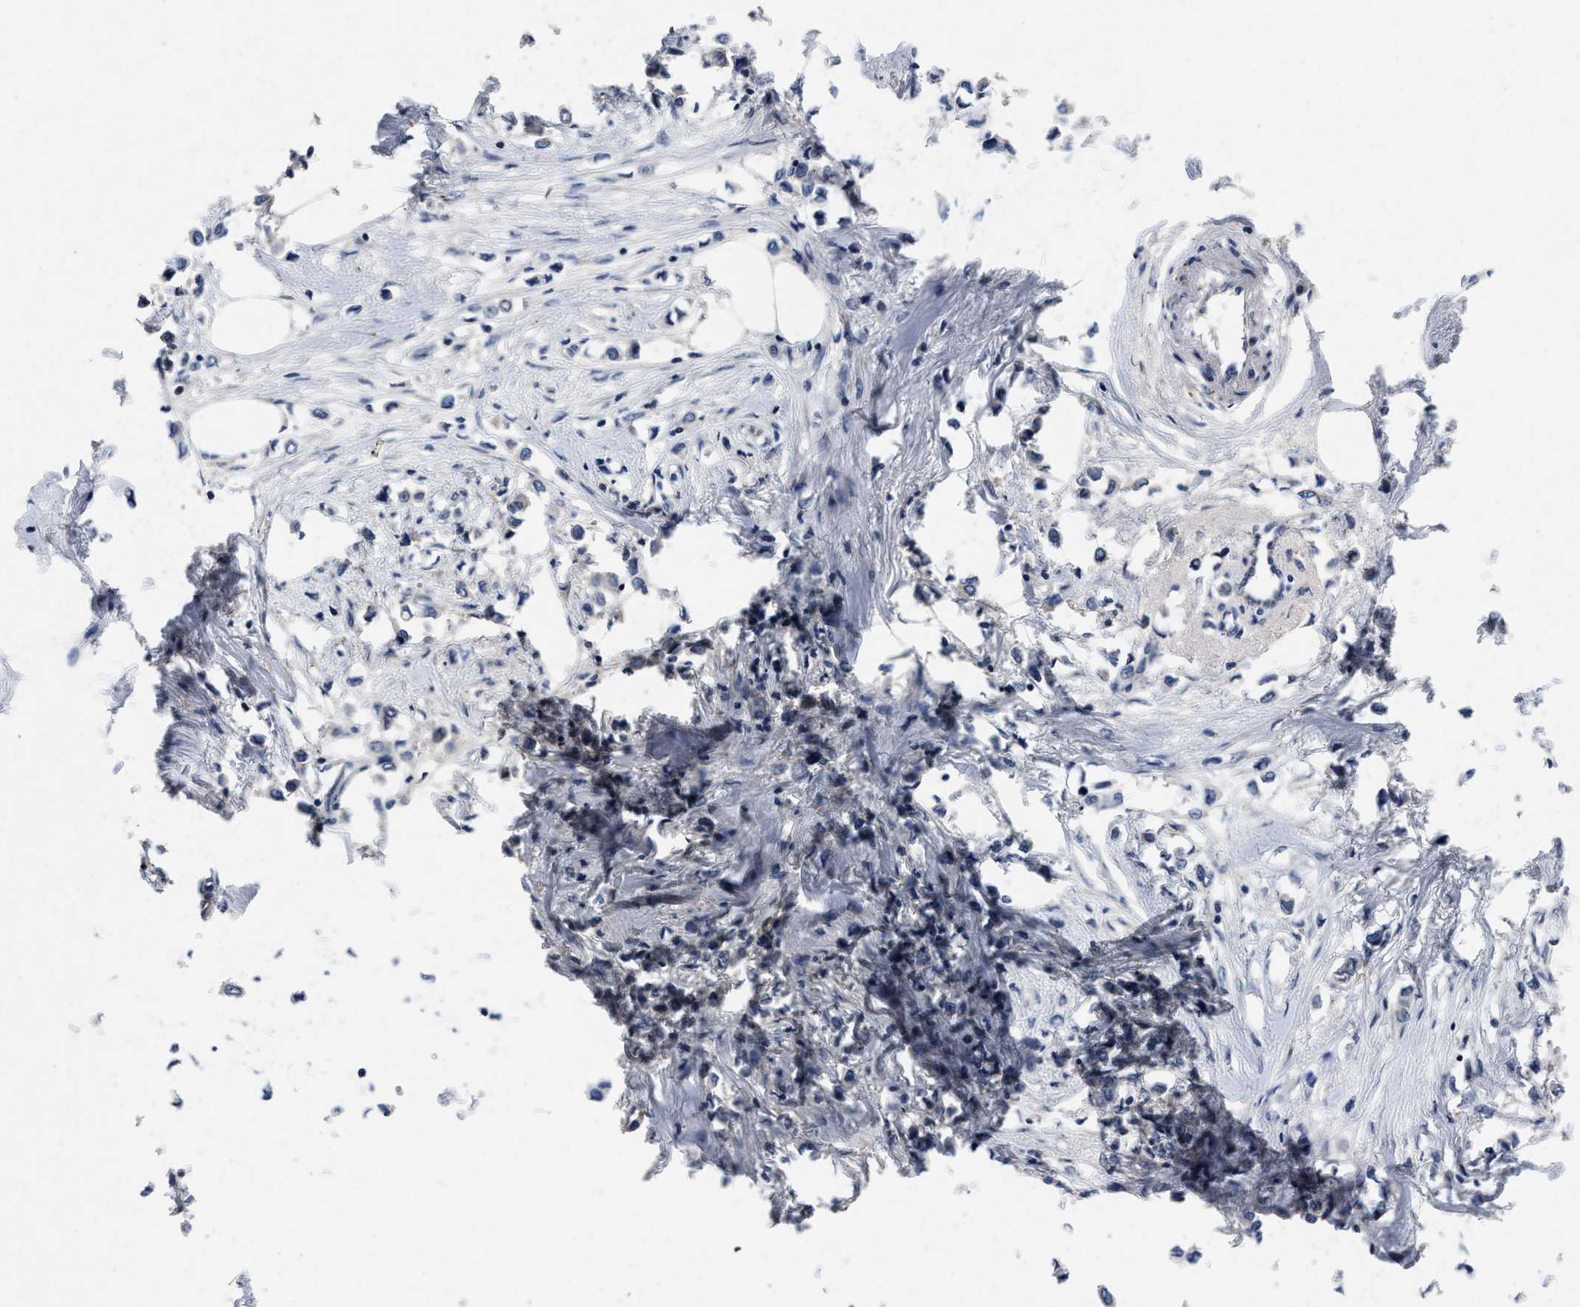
{"staining": {"intensity": "negative", "quantity": "none", "location": "none"}, "tissue": "breast cancer", "cell_type": "Tumor cells", "image_type": "cancer", "snomed": [{"axis": "morphology", "description": "Lobular carcinoma"}, {"axis": "topography", "description": "Breast"}], "caption": "Tumor cells are negative for protein expression in human lobular carcinoma (breast). (DAB (3,3'-diaminobenzidine) immunohistochemistry (IHC), high magnification).", "gene": "LAD1", "patient": {"sex": "female", "age": 51}}